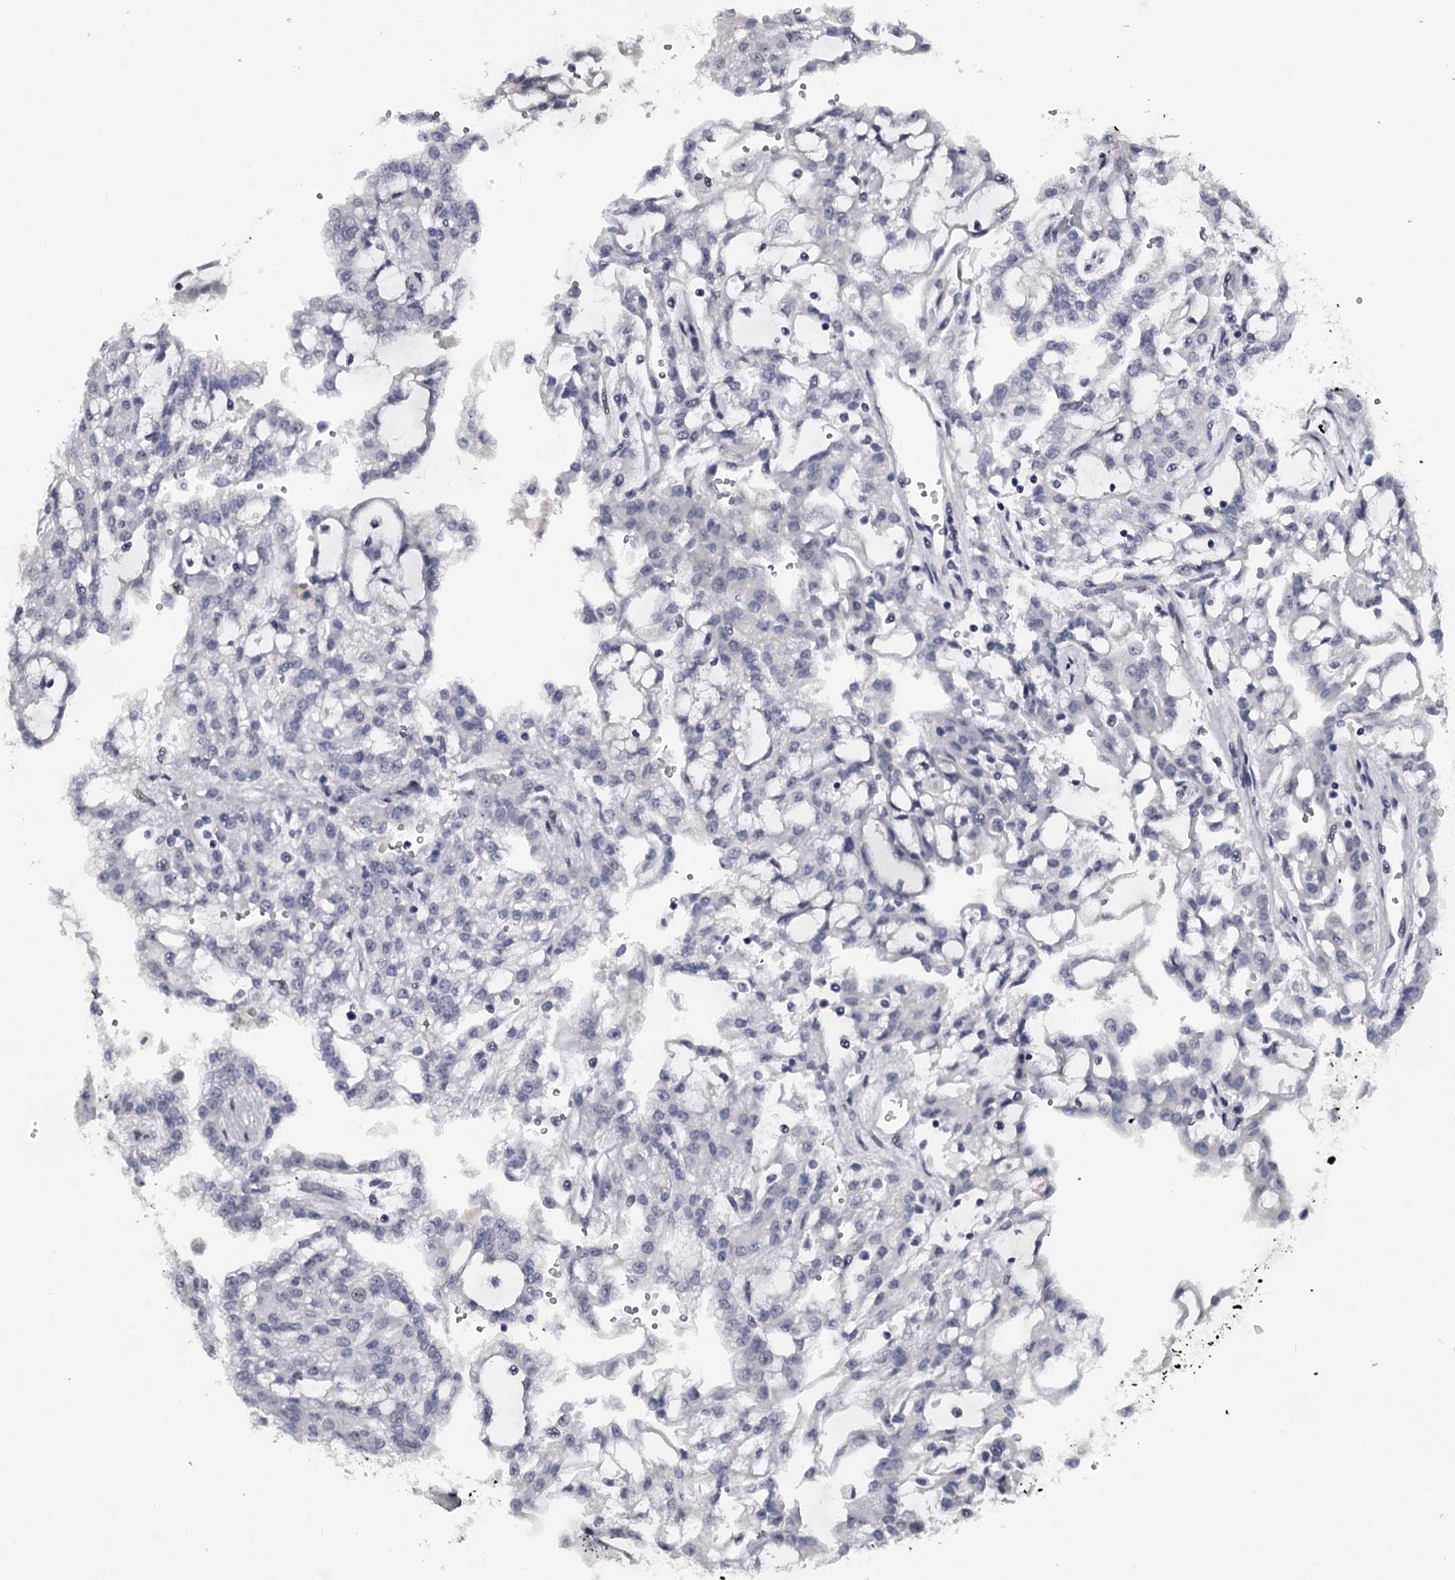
{"staining": {"intensity": "negative", "quantity": "none", "location": "none"}, "tissue": "renal cancer", "cell_type": "Tumor cells", "image_type": "cancer", "snomed": [{"axis": "morphology", "description": "Adenocarcinoma, NOS"}, {"axis": "topography", "description": "Kidney"}], "caption": "There is no significant staining in tumor cells of renal adenocarcinoma.", "gene": "OVOL2", "patient": {"sex": "male", "age": 63}}